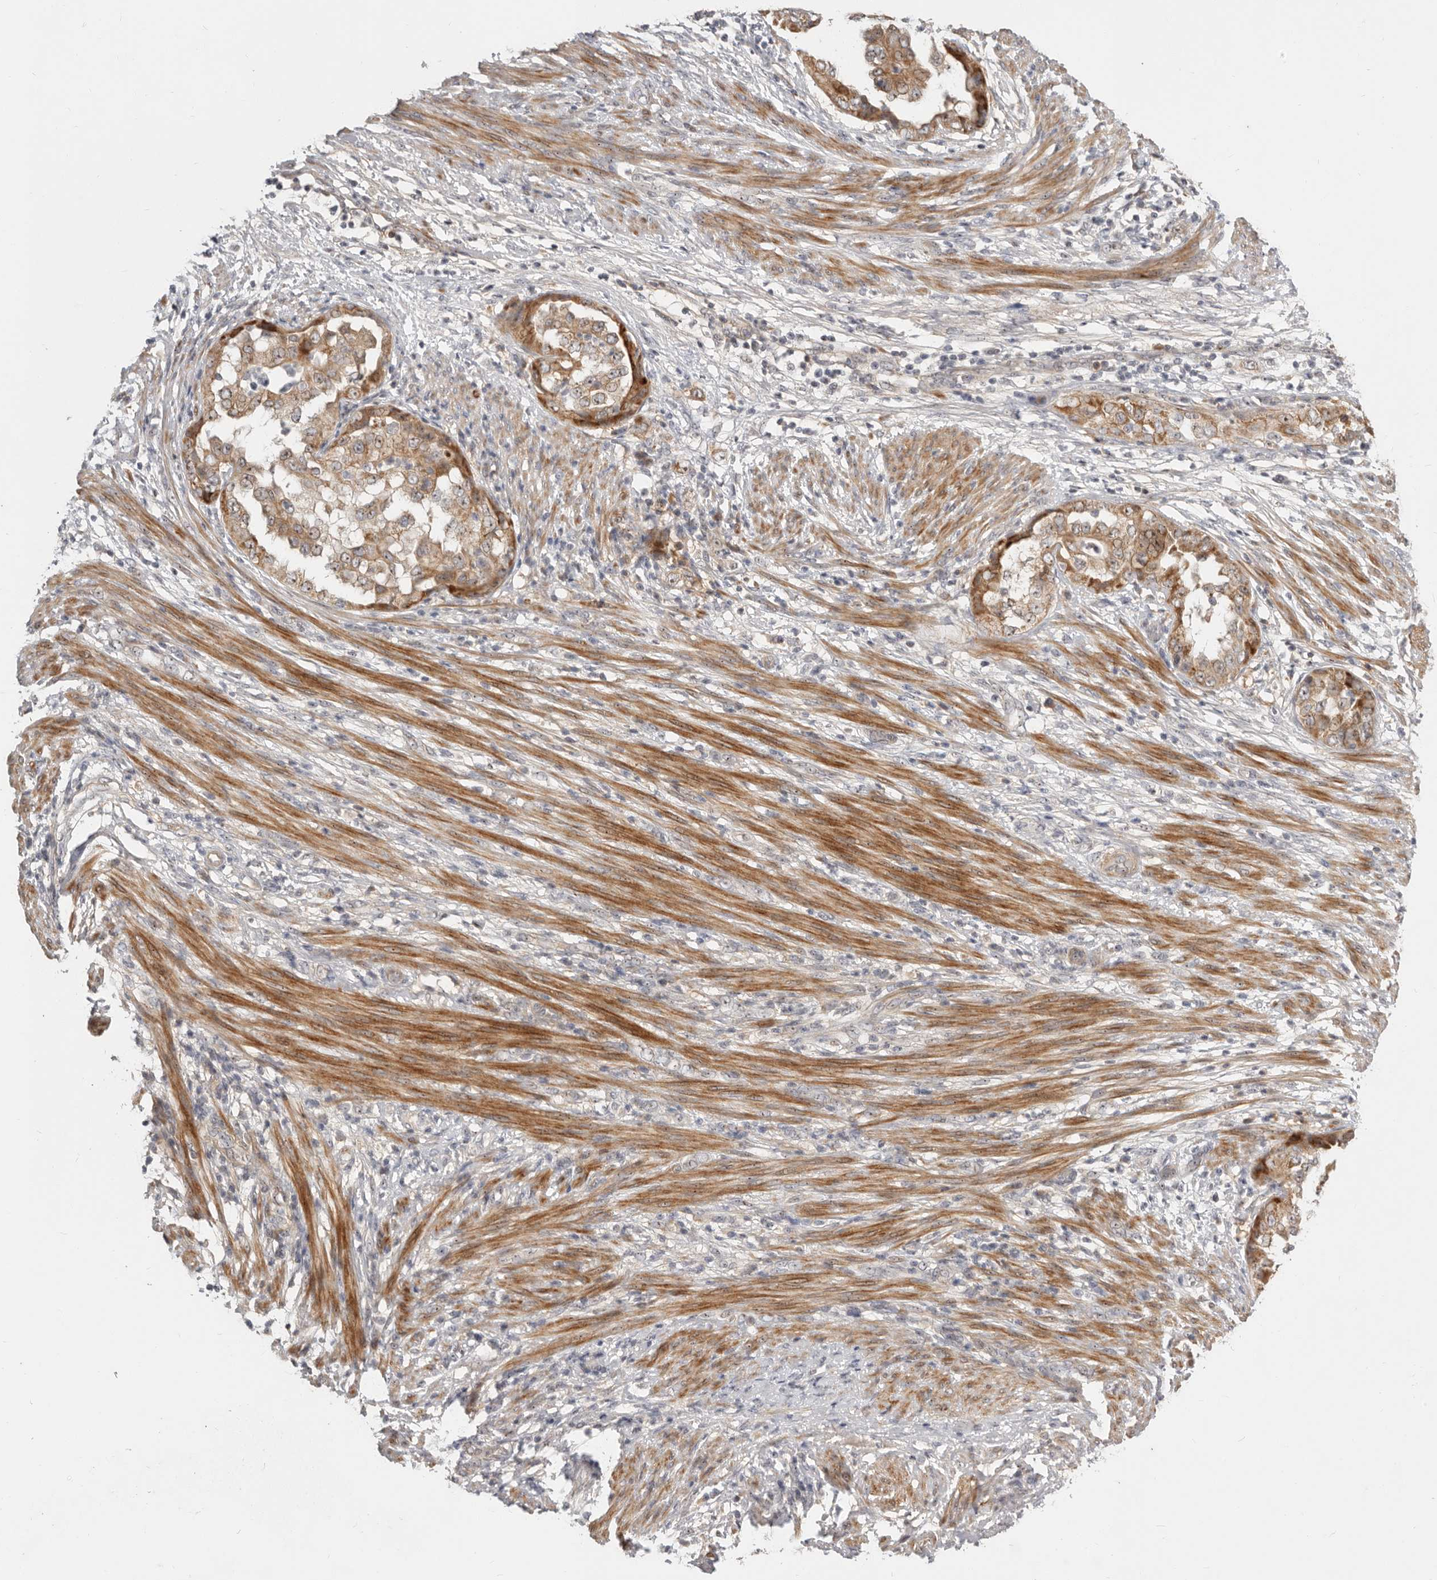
{"staining": {"intensity": "weak", "quantity": ">75%", "location": "cytoplasmic/membranous,nuclear"}, "tissue": "endometrial cancer", "cell_type": "Tumor cells", "image_type": "cancer", "snomed": [{"axis": "morphology", "description": "Adenocarcinoma, NOS"}, {"axis": "topography", "description": "Endometrium"}], "caption": "Endometrial cancer (adenocarcinoma) tissue demonstrates weak cytoplasmic/membranous and nuclear positivity in approximately >75% of tumor cells, visualized by immunohistochemistry.", "gene": "MICALL2", "patient": {"sex": "female", "age": 85}}